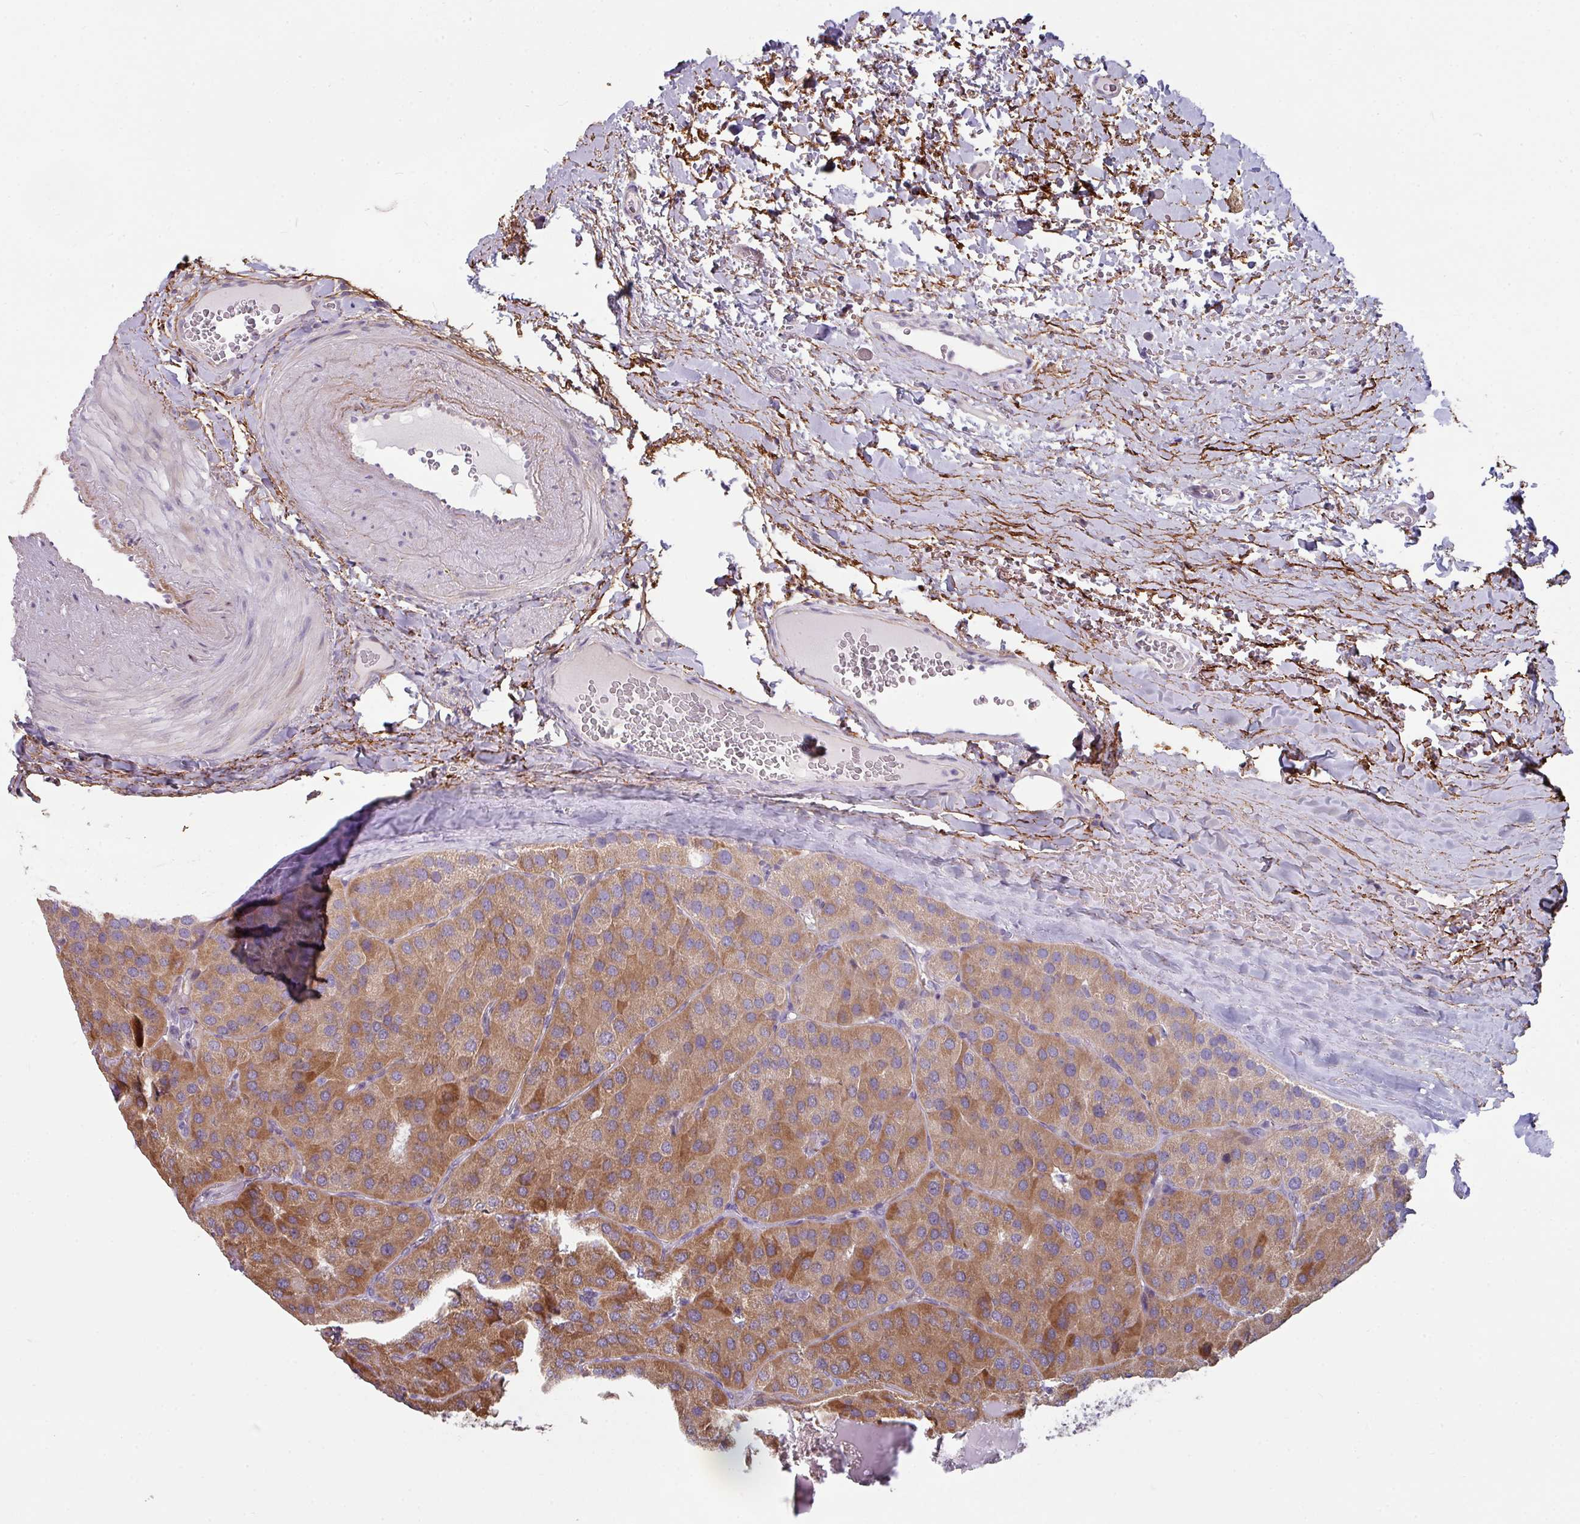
{"staining": {"intensity": "moderate", "quantity": ">75%", "location": "cytoplasmic/membranous"}, "tissue": "parathyroid gland", "cell_type": "Glandular cells", "image_type": "normal", "snomed": [{"axis": "morphology", "description": "Normal tissue, NOS"}, {"axis": "morphology", "description": "Adenoma, NOS"}, {"axis": "topography", "description": "Parathyroid gland"}], "caption": "Normal parathyroid gland exhibits moderate cytoplasmic/membranous positivity in approximately >75% of glandular cells, visualized by immunohistochemistry. The protein of interest is stained brown, and the nuclei are stained in blue (DAB (3,3'-diaminobenzidine) IHC with brightfield microscopy, high magnification).", "gene": "C2orf16", "patient": {"sex": "female", "age": 86}}